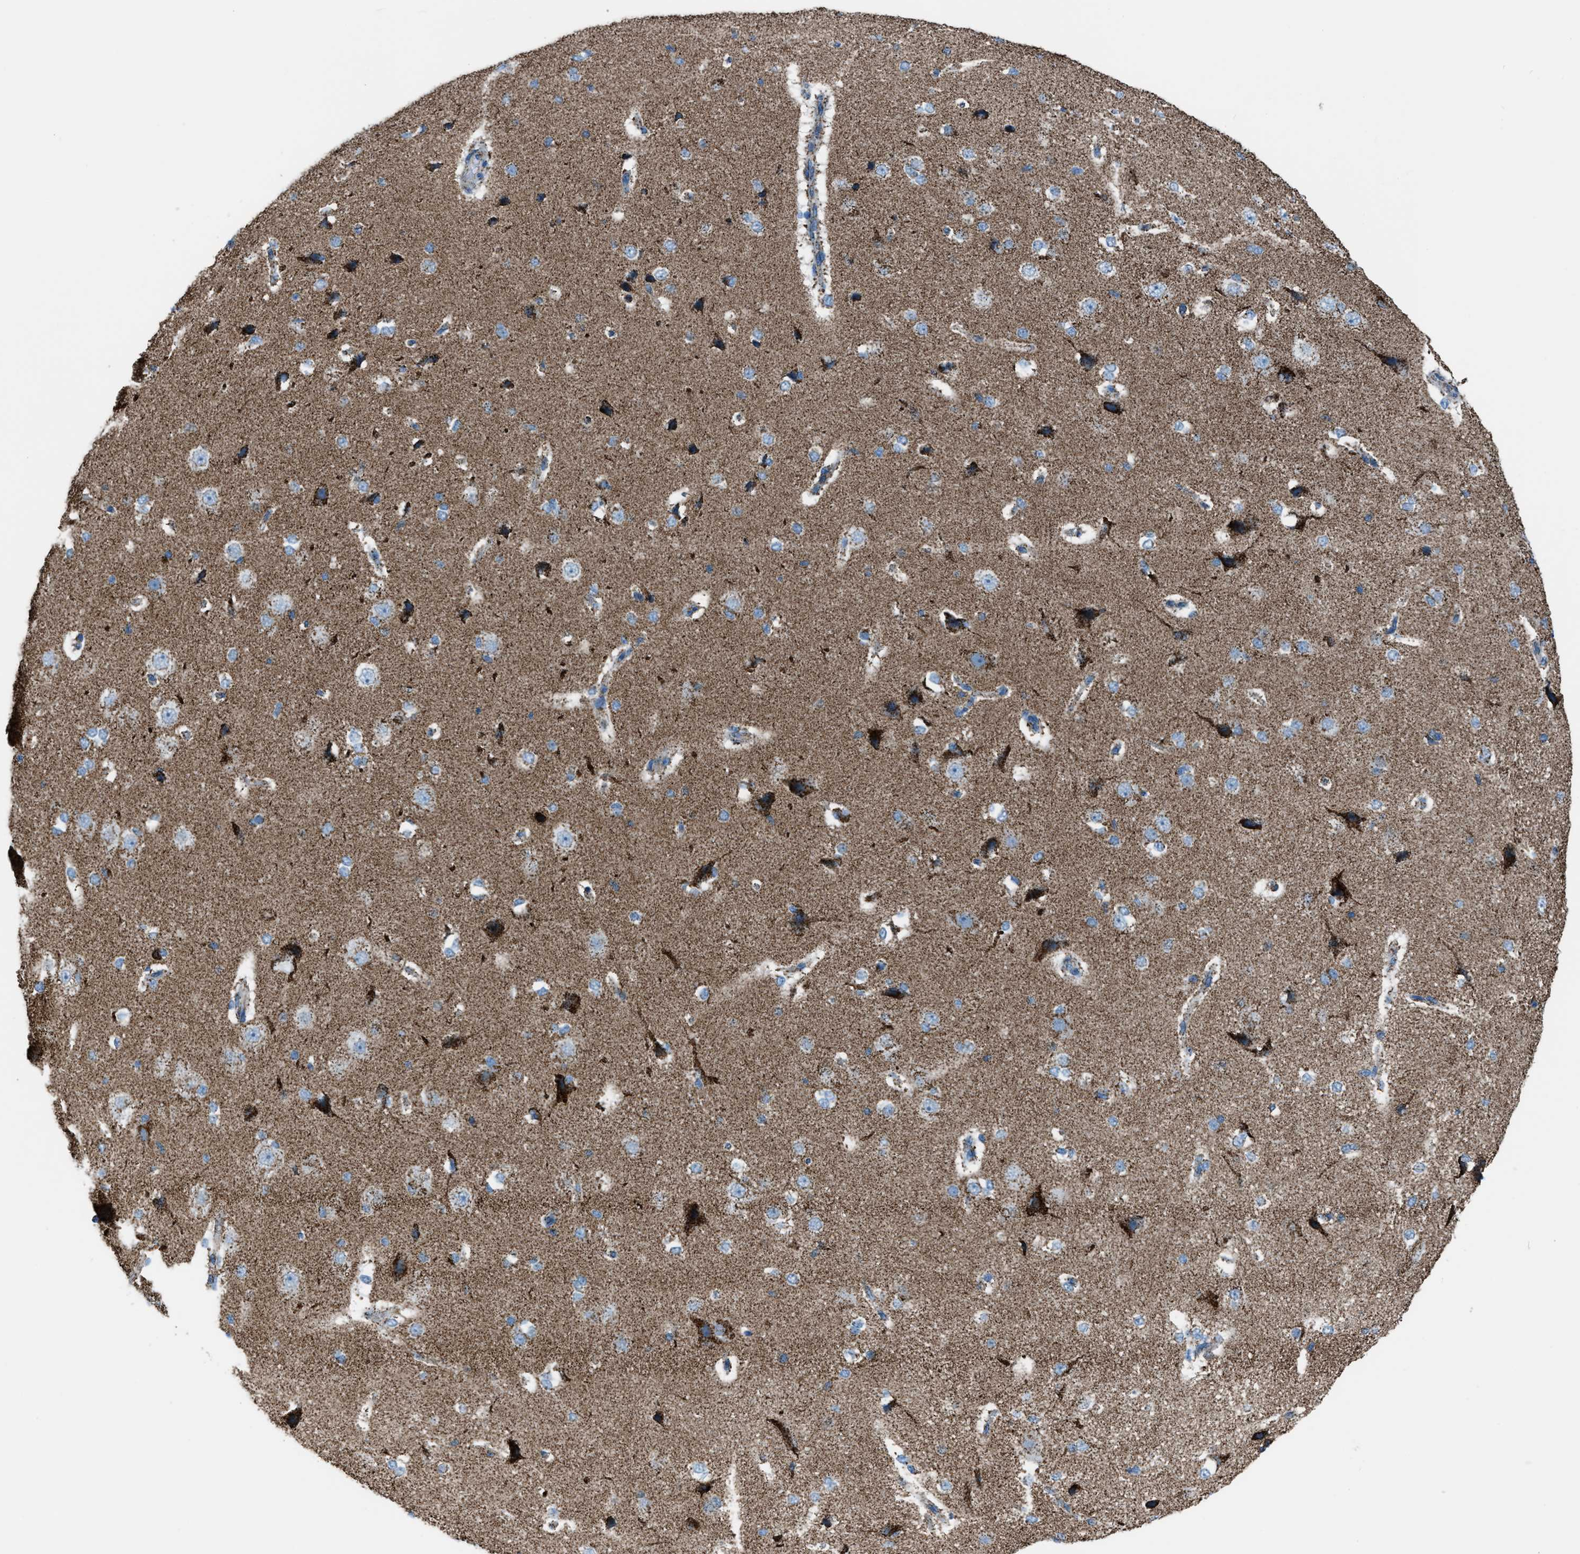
{"staining": {"intensity": "weak", "quantity": ">75%", "location": "cytoplasmic/membranous"}, "tissue": "cerebral cortex", "cell_type": "Endothelial cells", "image_type": "normal", "snomed": [{"axis": "morphology", "description": "Normal tissue, NOS"}, {"axis": "morphology", "description": "Developmental malformation"}, {"axis": "topography", "description": "Cerebral cortex"}], "caption": "IHC image of benign human cerebral cortex stained for a protein (brown), which demonstrates low levels of weak cytoplasmic/membranous expression in about >75% of endothelial cells.", "gene": "MDH2", "patient": {"sex": "female", "age": 30}}